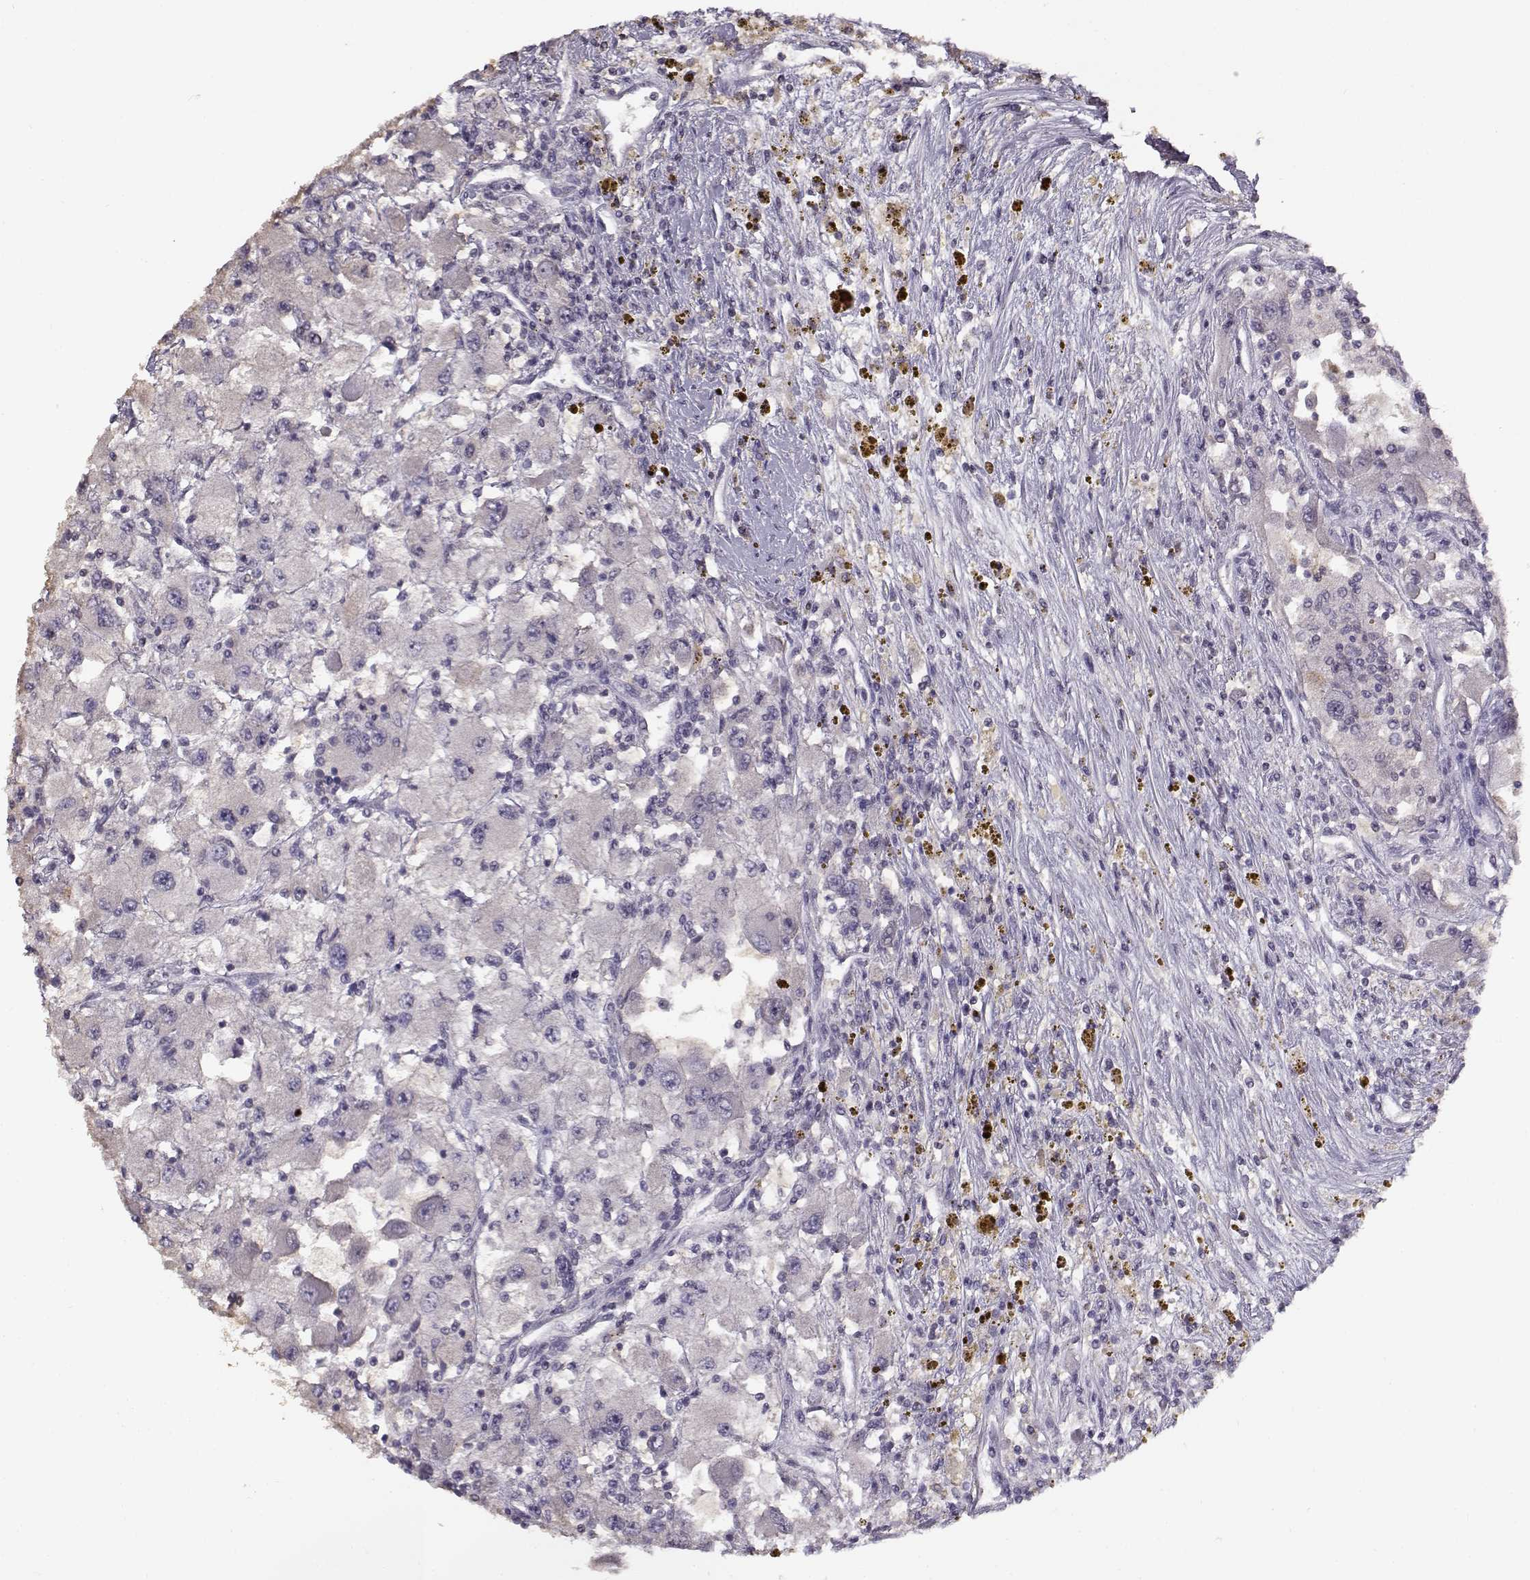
{"staining": {"intensity": "negative", "quantity": "none", "location": "none"}, "tissue": "renal cancer", "cell_type": "Tumor cells", "image_type": "cancer", "snomed": [{"axis": "morphology", "description": "Adenocarcinoma, NOS"}, {"axis": "topography", "description": "Kidney"}], "caption": "Protein analysis of renal cancer (adenocarcinoma) displays no significant positivity in tumor cells.", "gene": "UROC1", "patient": {"sex": "female", "age": 67}}